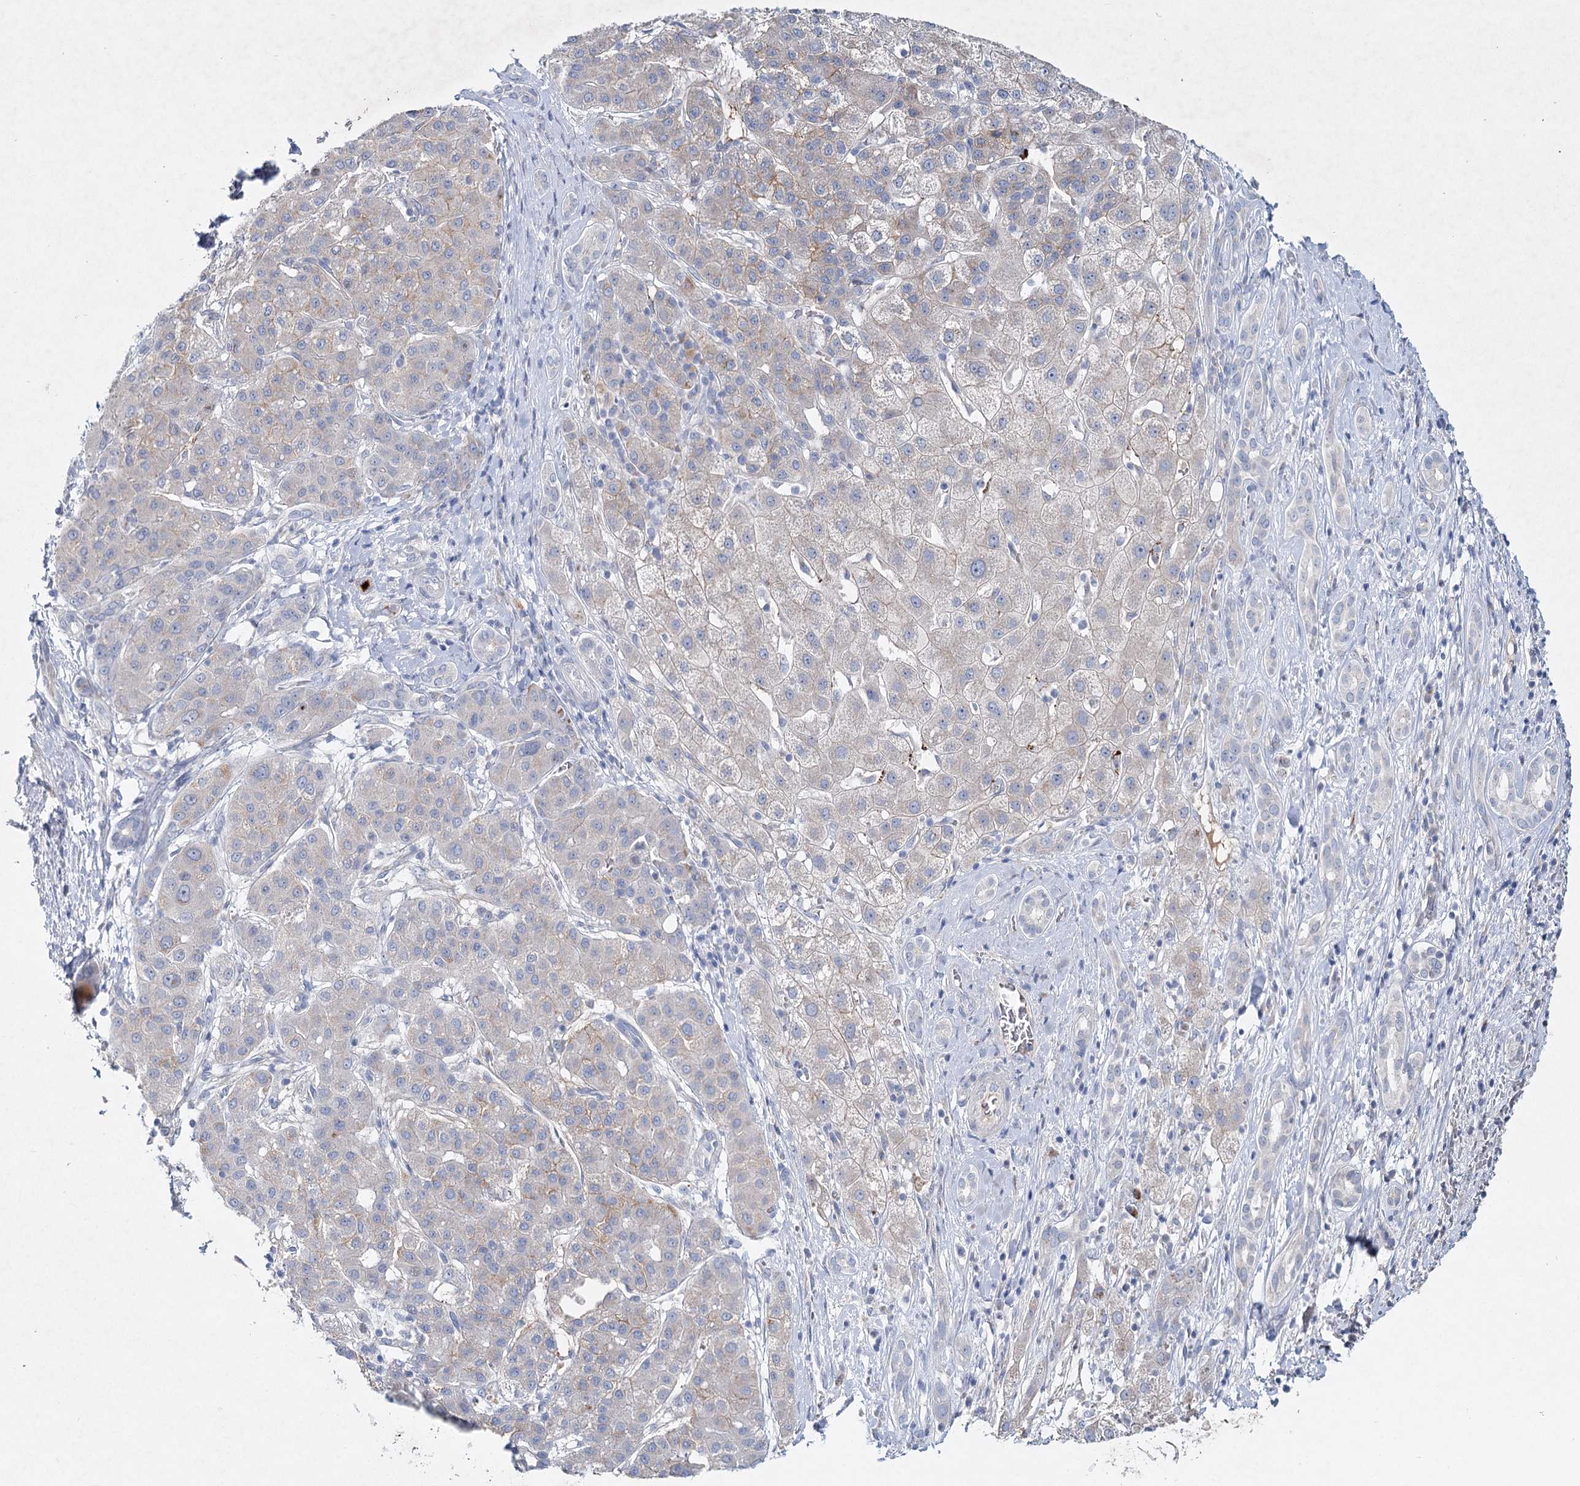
{"staining": {"intensity": "weak", "quantity": "25%-75%", "location": "cytoplasmic/membranous"}, "tissue": "liver cancer", "cell_type": "Tumor cells", "image_type": "cancer", "snomed": [{"axis": "morphology", "description": "Carcinoma, Hepatocellular, NOS"}, {"axis": "topography", "description": "Liver"}], "caption": "The image exhibits immunohistochemical staining of hepatocellular carcinoma (liver). There is weak cytoplasmic/membranous staining is appreciated in about 25%-75% of tumor cells.", "gene": "RFX6", "patient": {"sex": "male", "age": 65}}